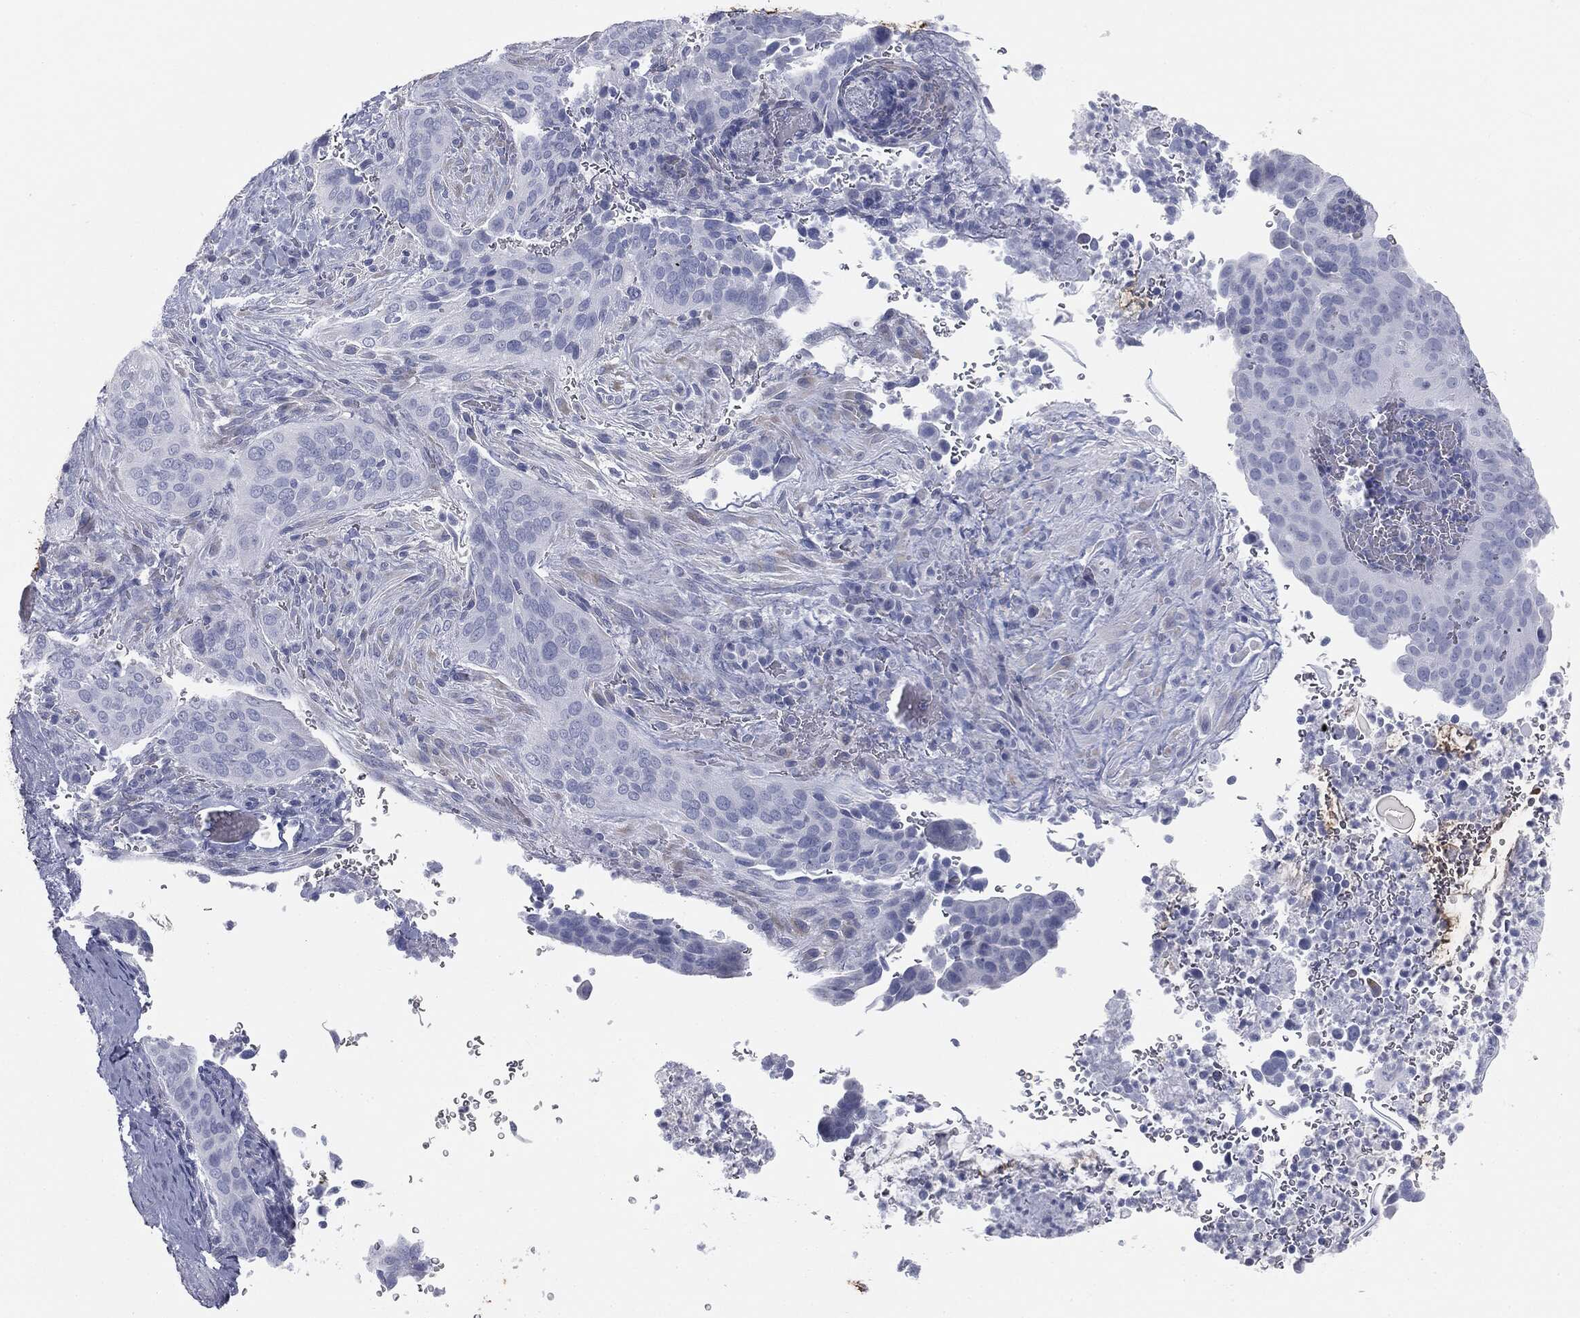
{"staining": {"intensity": "negative", "quantity": "none", "location": "none"}, "tissue": "cervical cancer", "cell_type": "Tumor cells", "image_type": "cancer", "snomed": [{"axis": "morphology", "description": "Squamous cell carcinoma, NOS"}, {"axis": "topography", "description": "Cervix"}], "caption": "Tumor cells are negative for protein expression in human squamous cell carcinoma (cervical).", "gene": "MUC5AC", "patient": {"sex": "female", "age": 38}}